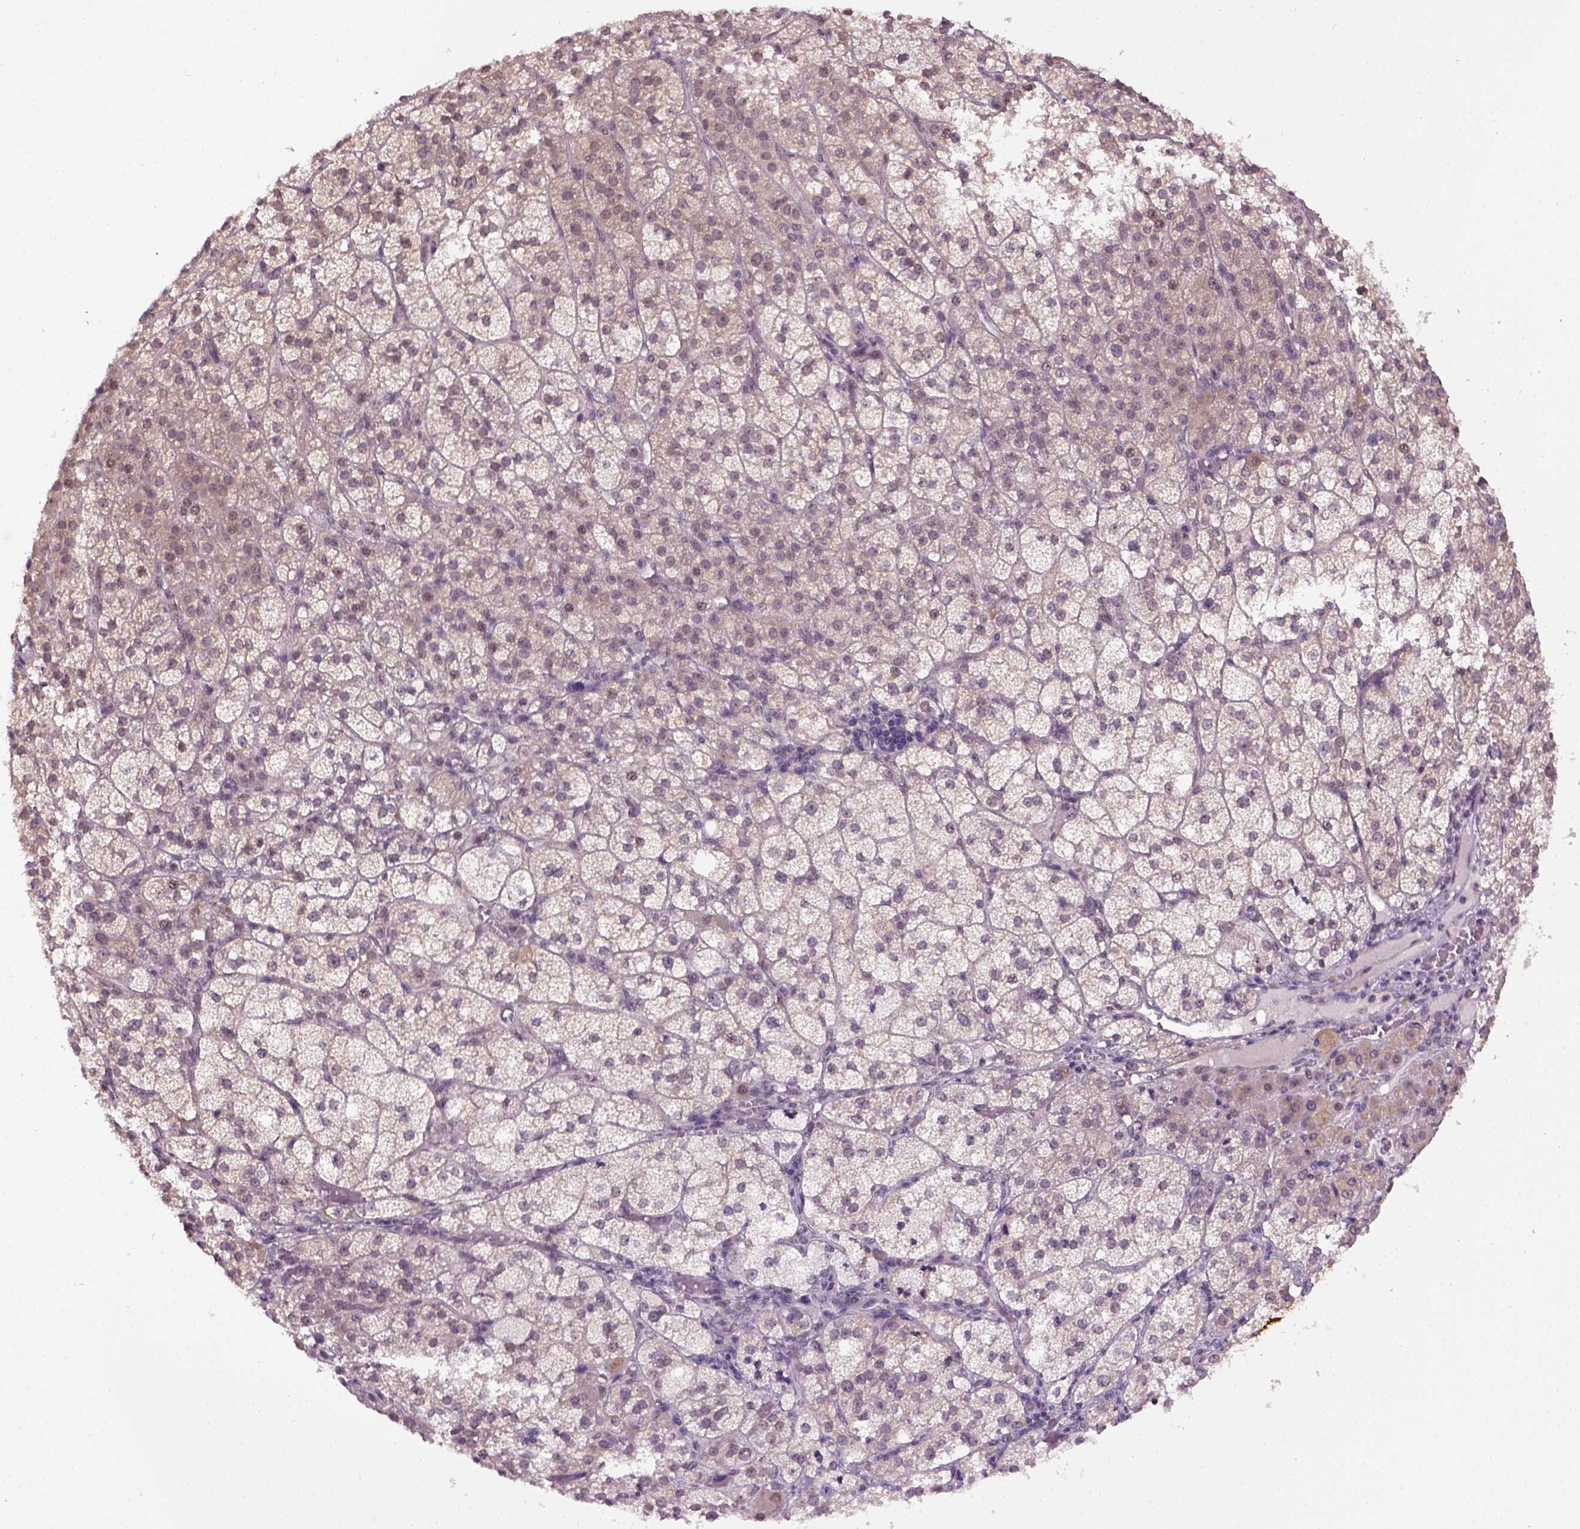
{"staining": {"intensity": "weak", "quantity": "25%-75%", "location": "cytoplasmic/membranous"}, "tissue": "adrenal gland", "cell_type": "Glandular cells", "image_type": "normal", "snomed": [{"axis": "morphology", "description": "Normal tissue, NOS"}, {"axis": "topography", "description": "Adrenal gland"}], "caption": "Immunohistochemistry image of benign adrenal gland: adrenal gland stained using immunohistochemistry shows low levels of weak protein expression localized specifically in the cytoplasmic/membranous of glandular cells, appearing as a cytoplasmic/membranous brown color.", "gene": "RAB43", "patient": {"sex": "female", "age": 60}}